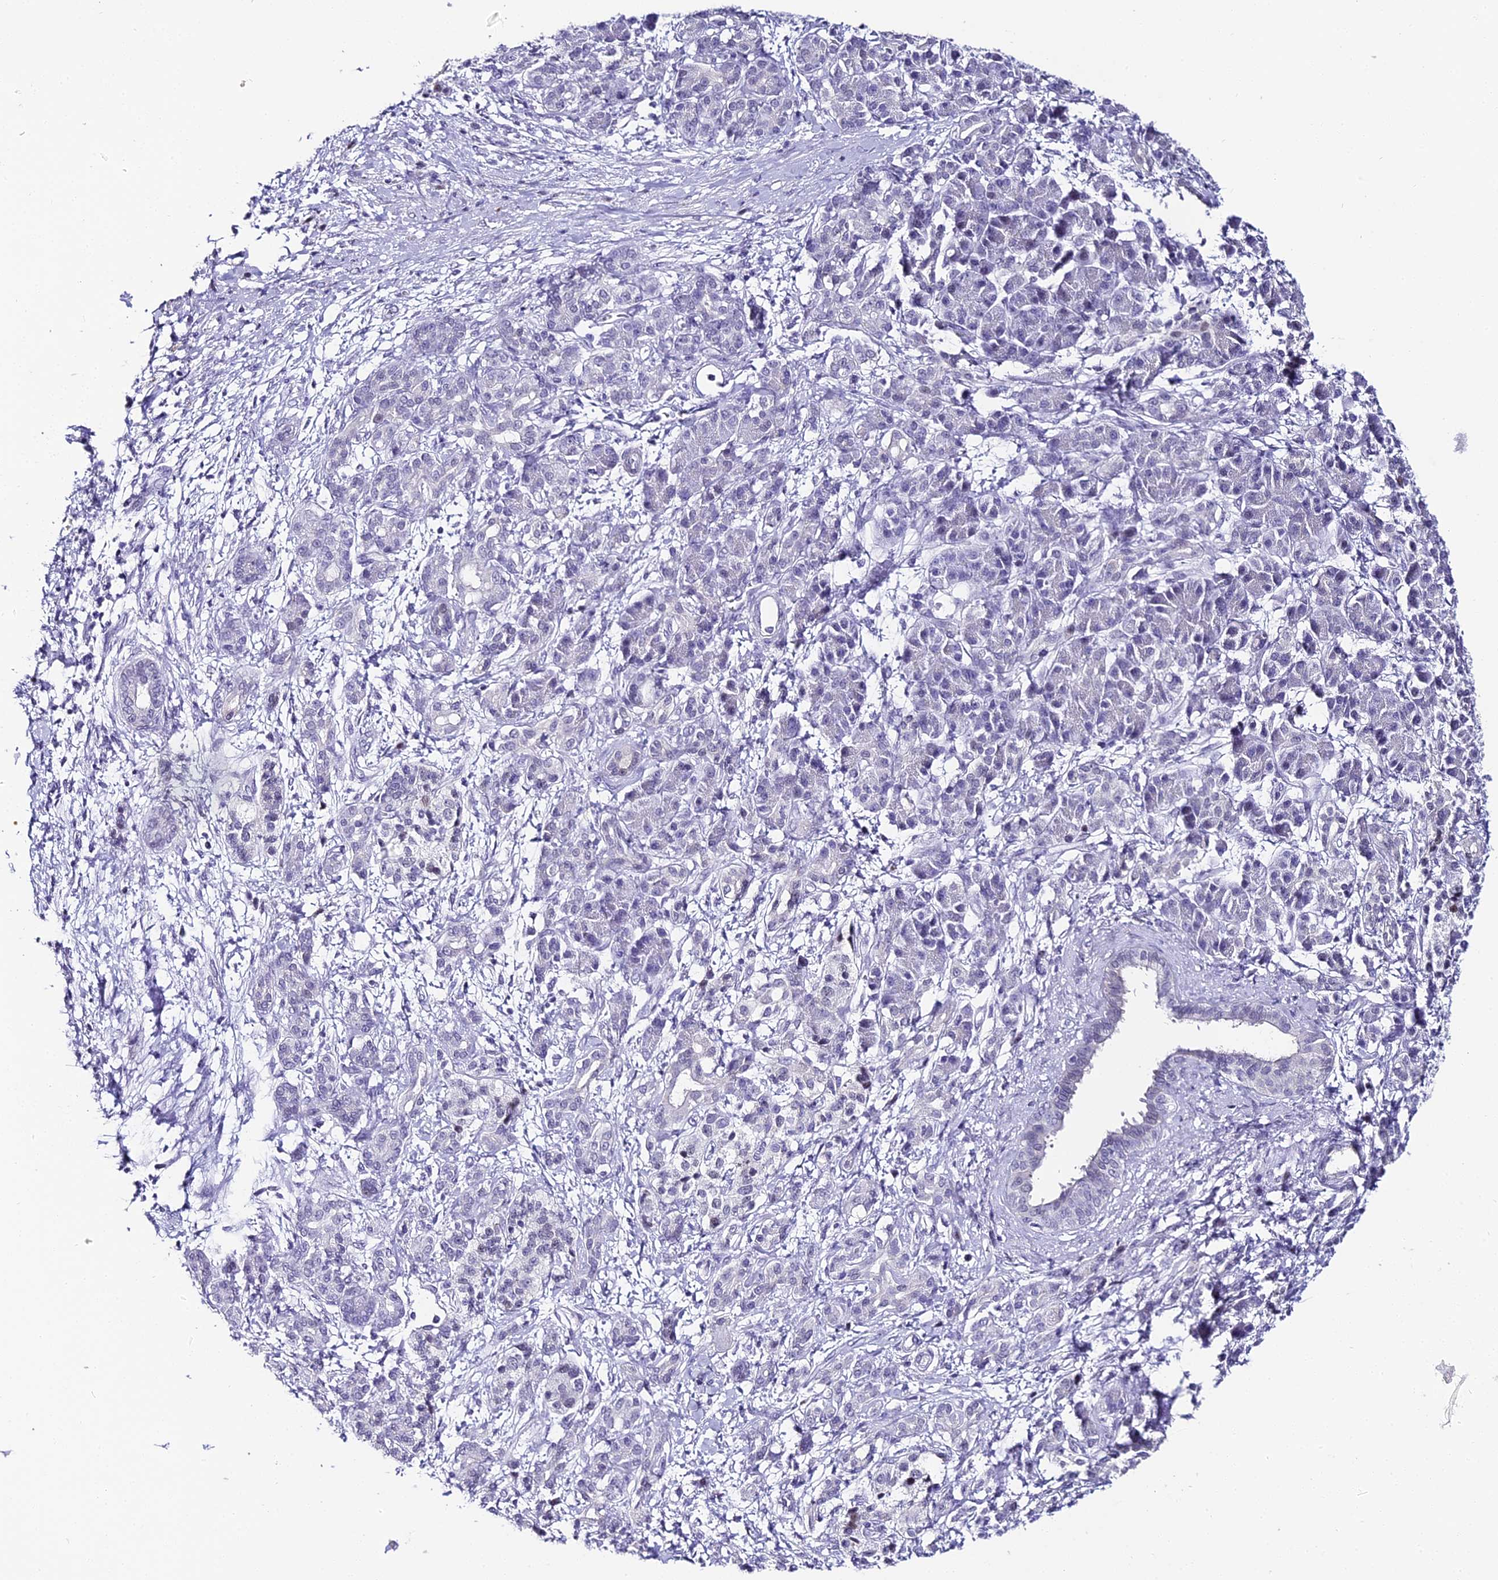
{"staining": {"intensity": "negative", "quantity": "none", "location": "none"}, "tissue": "pancreatic cancer", "cell_type": "Tumor cells", "image_type": "cancer", "snomed": [{"axis": "morphology", "description": "Adenocarcinoma, NOS"}, {"axis": "topography", "description": "Pancreas"}], "caption": "Tumor cells are negative for brown protein staining in adenocarcinoma (pancreatic).", "gene": "ABHD14A-ACY1", "patient": {"sex": "female", "age": 55}}